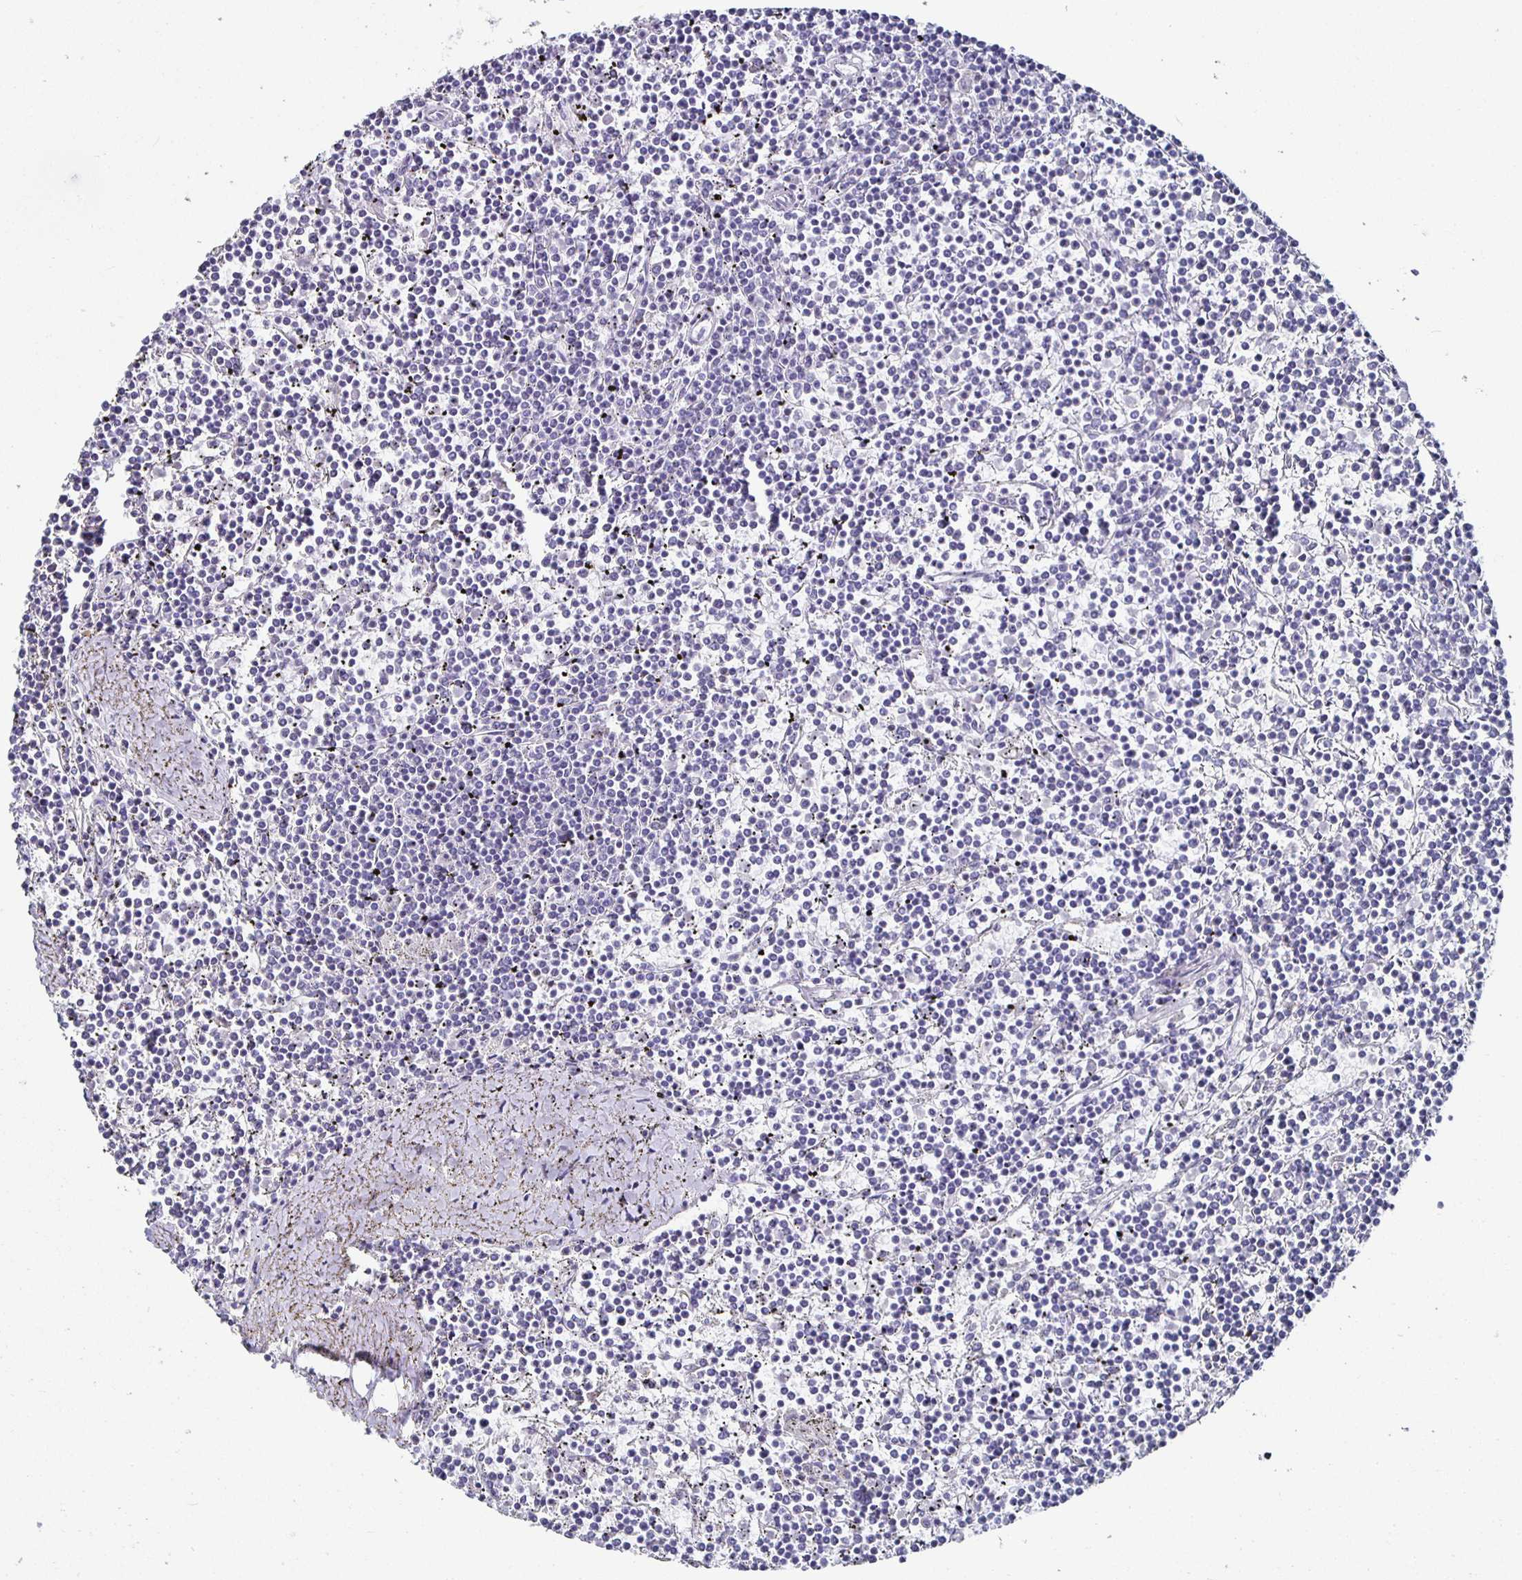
{"staining": {"intensity": "negative", "quantity": "none", "location": "none"}, "tissue": "lymphoma", "cell_type": "Tumor cells", "image_type": "cancer", "snomed": [{"axis": "morphology", "description": "Malignant lymphoma, non-Hodgkin's type, Low grade"}, {"axis": "topography", "description": "Spleen"}], "caption": "Tumor cells show no significant protein staining in low-grade malignant lymphoma, non-Hodgkin's type.", "gene": "RUNX2", "patient": {"sex": "female", "age": 19}}